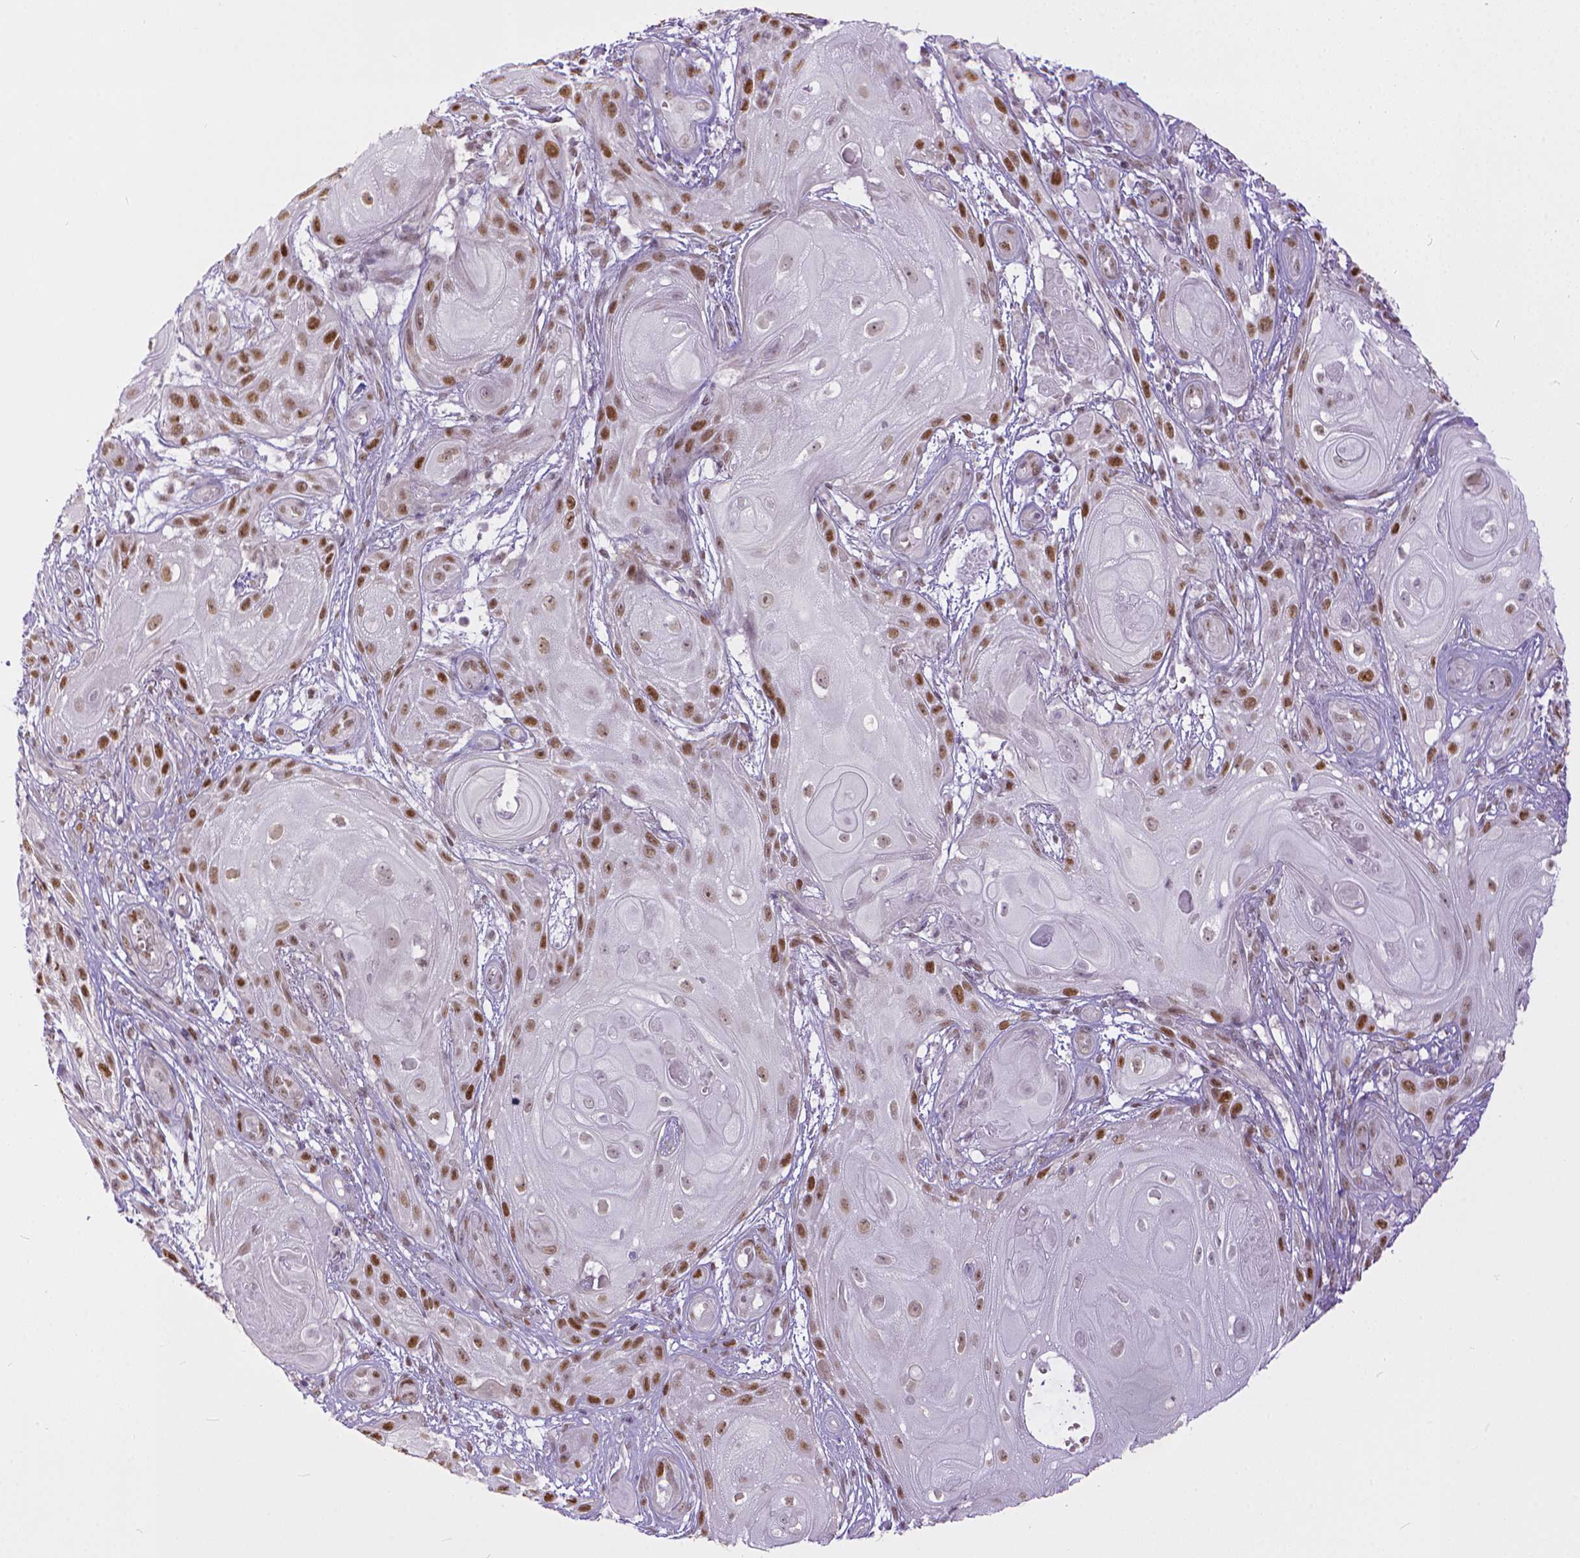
{"staining": {"intensity": "moderate", "quantity": ">75%", "location": "nuclear"}, "tissue": "skin cancer", "cell_type": "Tumor cells", "image_type": "cancer", "snomed": [{"axis": "morphology", "description": "Squamous cell carcinoma, NOS"}, {"axis": "topography", "description": "Skin"}], "caption": "Moderate nuclear protein expression is present in approximately >75% of tumor cells in skin cancer (squamous cell carcinoma). (IHC, brightfield microscopy, high magnification).", "gene": "ERCC1", "patient": {"sex": "male", "age": 62}}